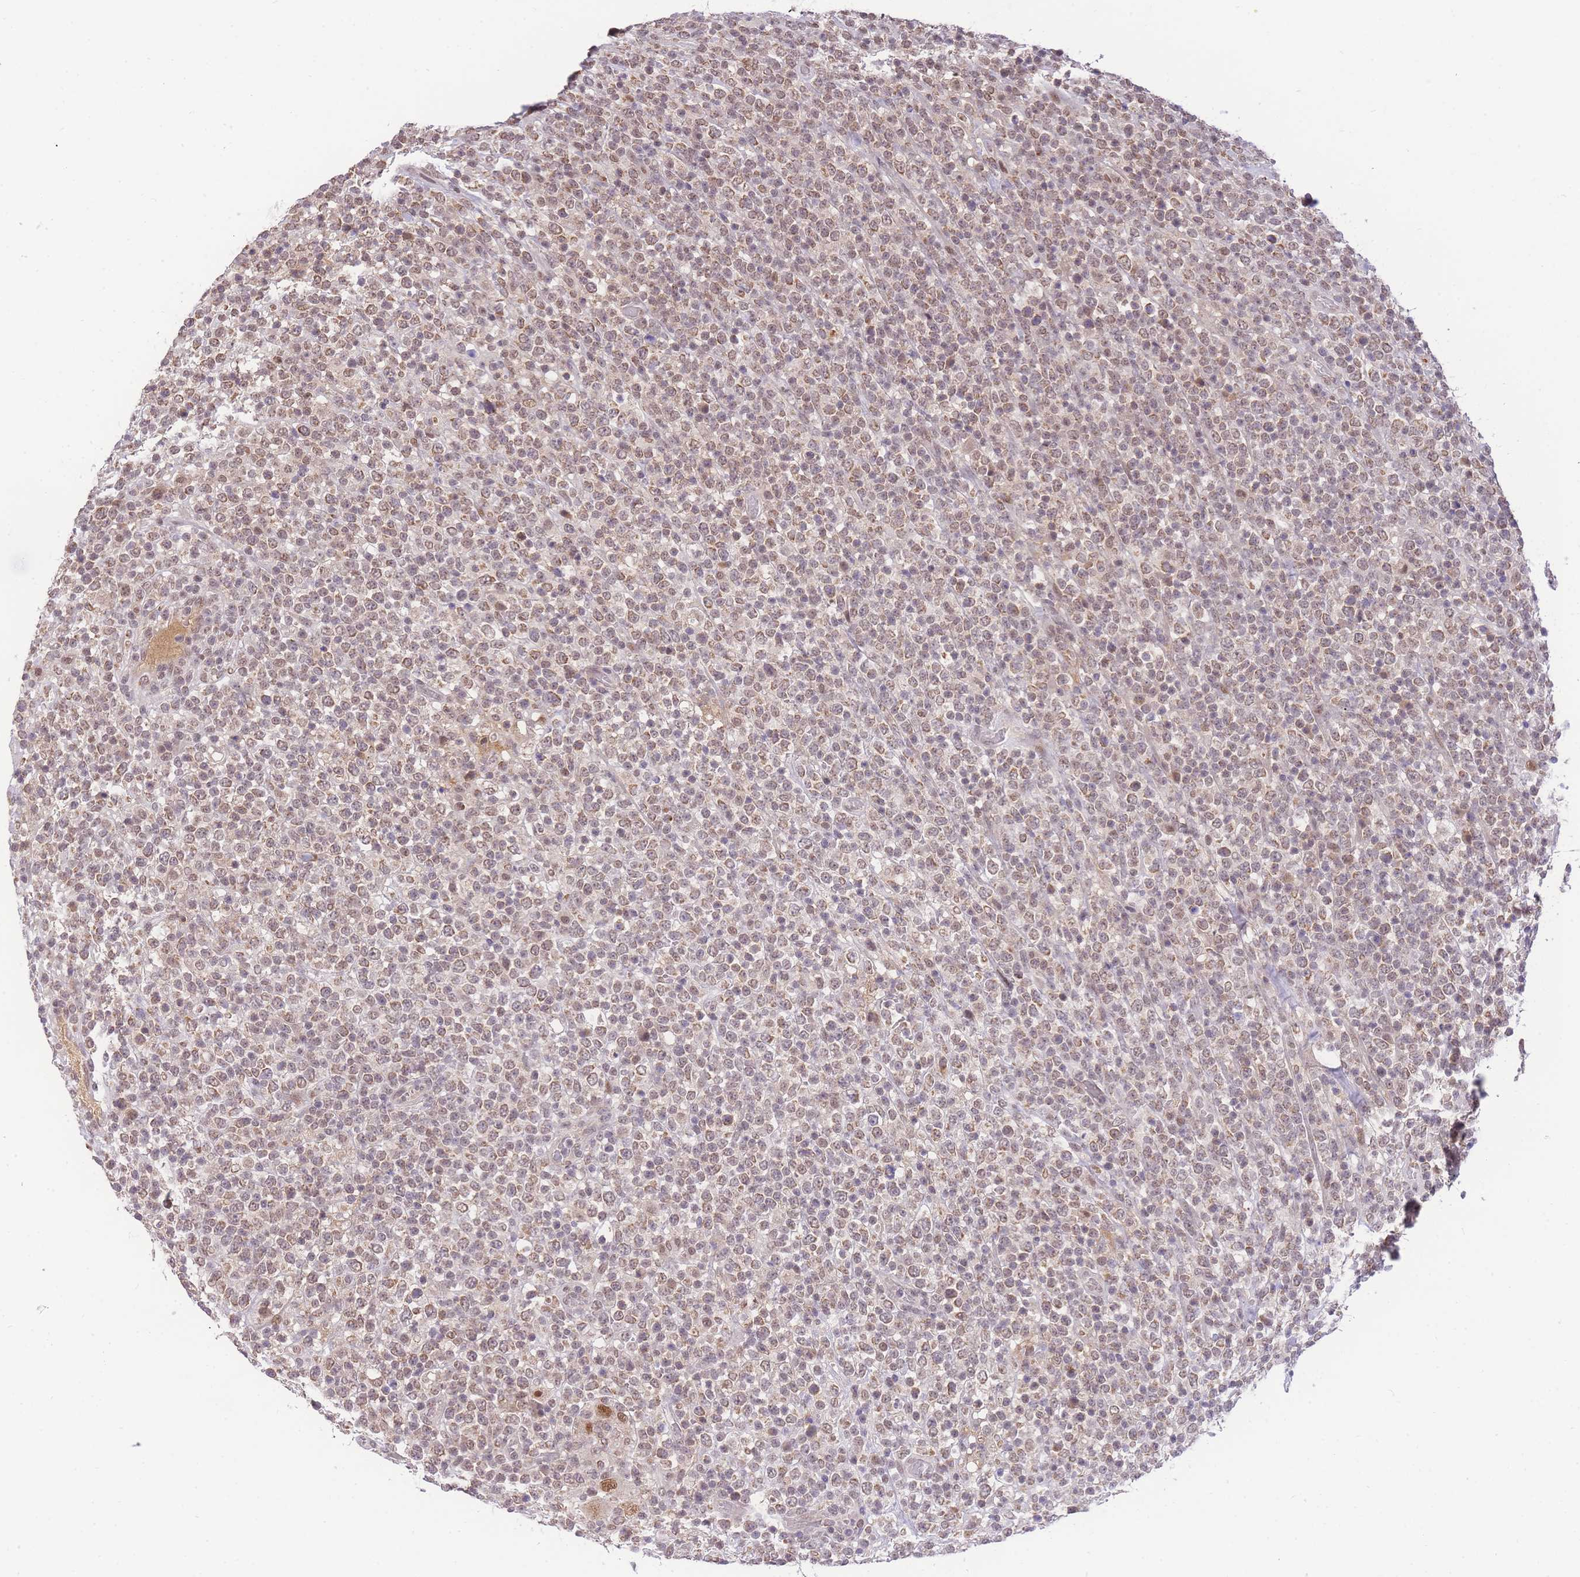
{"staining": {"intensity": "weak", "quantity": ">75%", "location": "cytoplasmic/membranous,nuclear"}, "tissue": "lymphoma", "cell_type": "Tumor cells", "image_type": "cancer", "snomed": [{"axis": "morphology", "description": "Malignant lymphoma, non-Hodgkin's type, High grade"}, {"axis": "topography", "description": "Colon"}], "caption": "IHC of high-grade malignant lymphoma, non-Hodgkin's type displays low levels of weak cytoplasmic/membranous and nuclear expression in about >75% of tumor cells. The staining is performed using DAB (3,3'-diaminobenzidine) brown chromogen to label protein expression. The nuclei are counter-stained blue using hematoxylin.", "gene": "PUS10", "patient": {"sex": "female", "age": 53}}